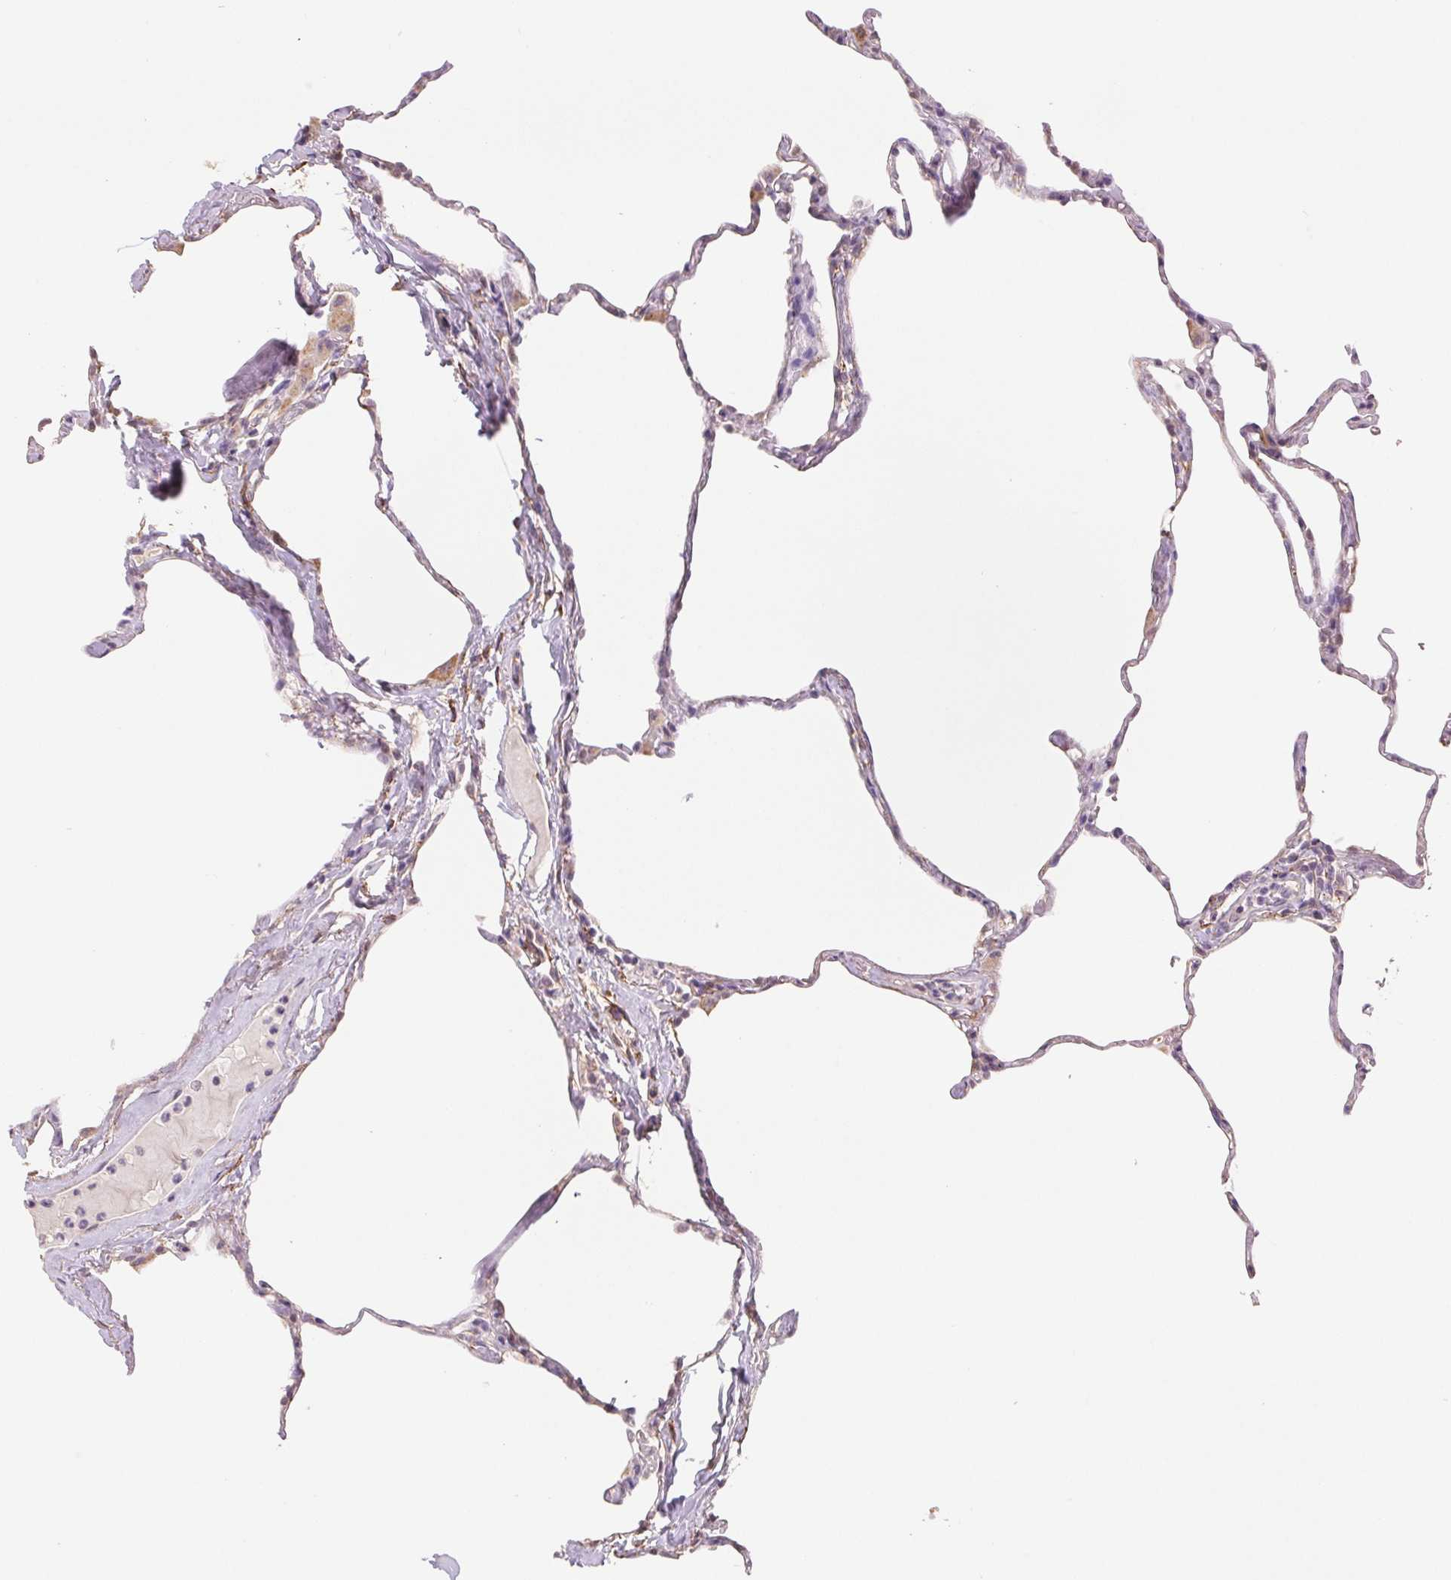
{"staining": {"intensity": "weak", "quantity": "<25%", "location": "cytoplasmic/membranous,nuclear"}, "tissue": "lung", "cell_type": "Alveolar cells", "image_type": "normal", "snomed": [{"axis": "morphology", "description": "Normal tissue, NOS"}, {"axis": "topography", "description": "Lung"}], "caption": "Immunohistochemistry (IHC) micrograph of unremarkable lung: lung stained with DAB exhibits no significant protein positivity in alveolar cells.", "gene": "FKBP10", "patient": {"sex": "male", "age": 65}}